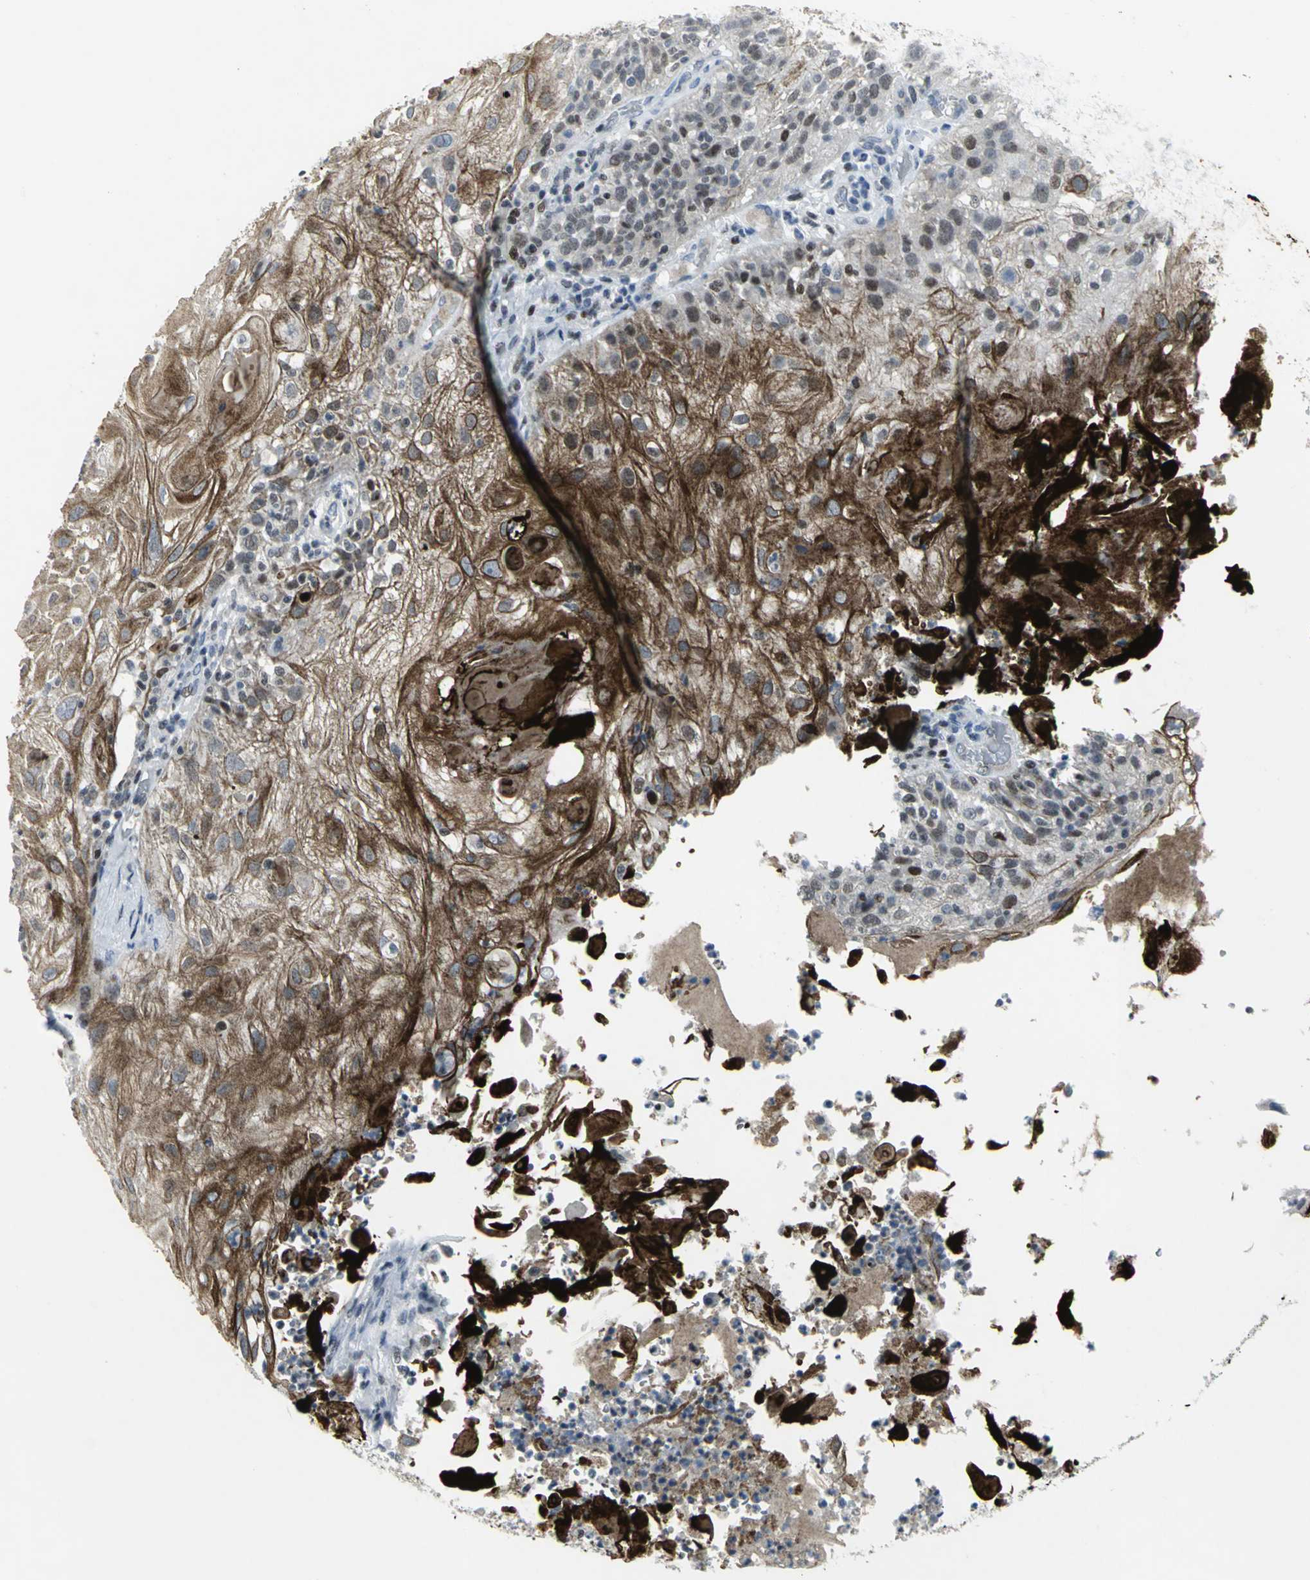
{"staining": {"intensity": "strong", "quantity": ">75%", "location": "cytoplasmic/membranous"}, "tissue": "skin cancer", "cell_type": "Tumor cells", "image_type": "cancer", "snomed": [{"axis": "morphology", "description": "Normal tissue, NOS"}, {"axis": "morphology", "description": "Squamous cell carcinoma, NOS"}, {"axis": "topography", "description": "Skin"}], "caption": "Skin squamous cell carcinoma stained for a protein (brown) exhibits strong cytoplasmic/membranous positive expression in about >75% of tumor cells.", "gene": "RPA1", "patient": {"sex": "female", "age": 83}}